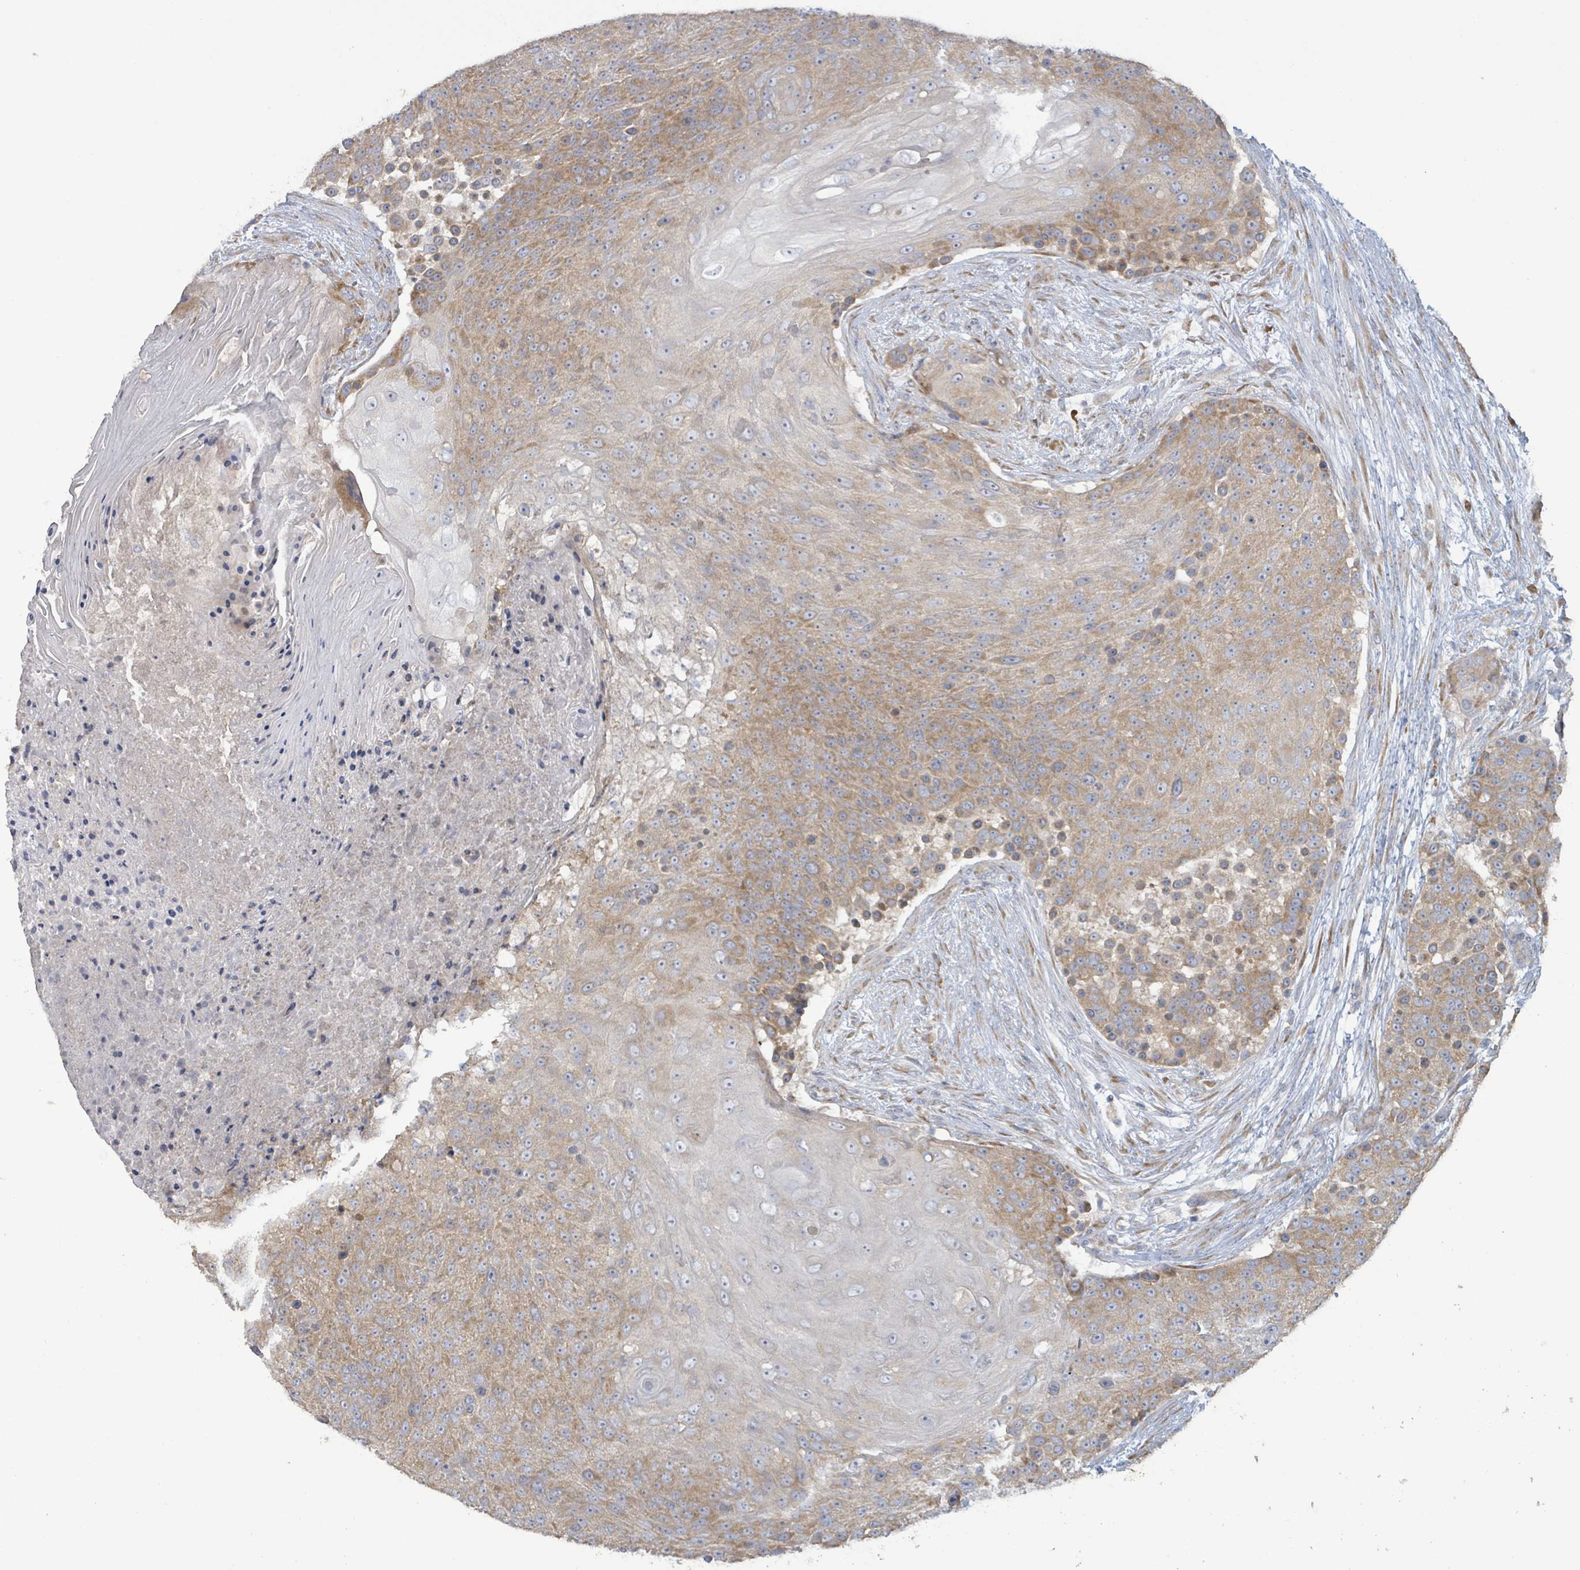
{"staining": {"intensity": "moderate", "quantity": "25%-75%", "location": "cytoplasmic/membranous"}, "tissue": "urothelial cancer", "cell_type": "Tumor cells", "image_type": "cancer", "snomed": [{"axis": "morphology", "description": "Urothelial carcinoma, High grade"}, {"axis": "topography", "description": "Urinary bladder"}], "caption": "There is medium levels of moderate cytoplasmic/membranous expression in tumor cells of high-grade urothelial carcinoma, as demonstrated by immunohistochemical staining (brown color).", "gene": "RPL32", "patient": {"sex": "female", "age": 63}}